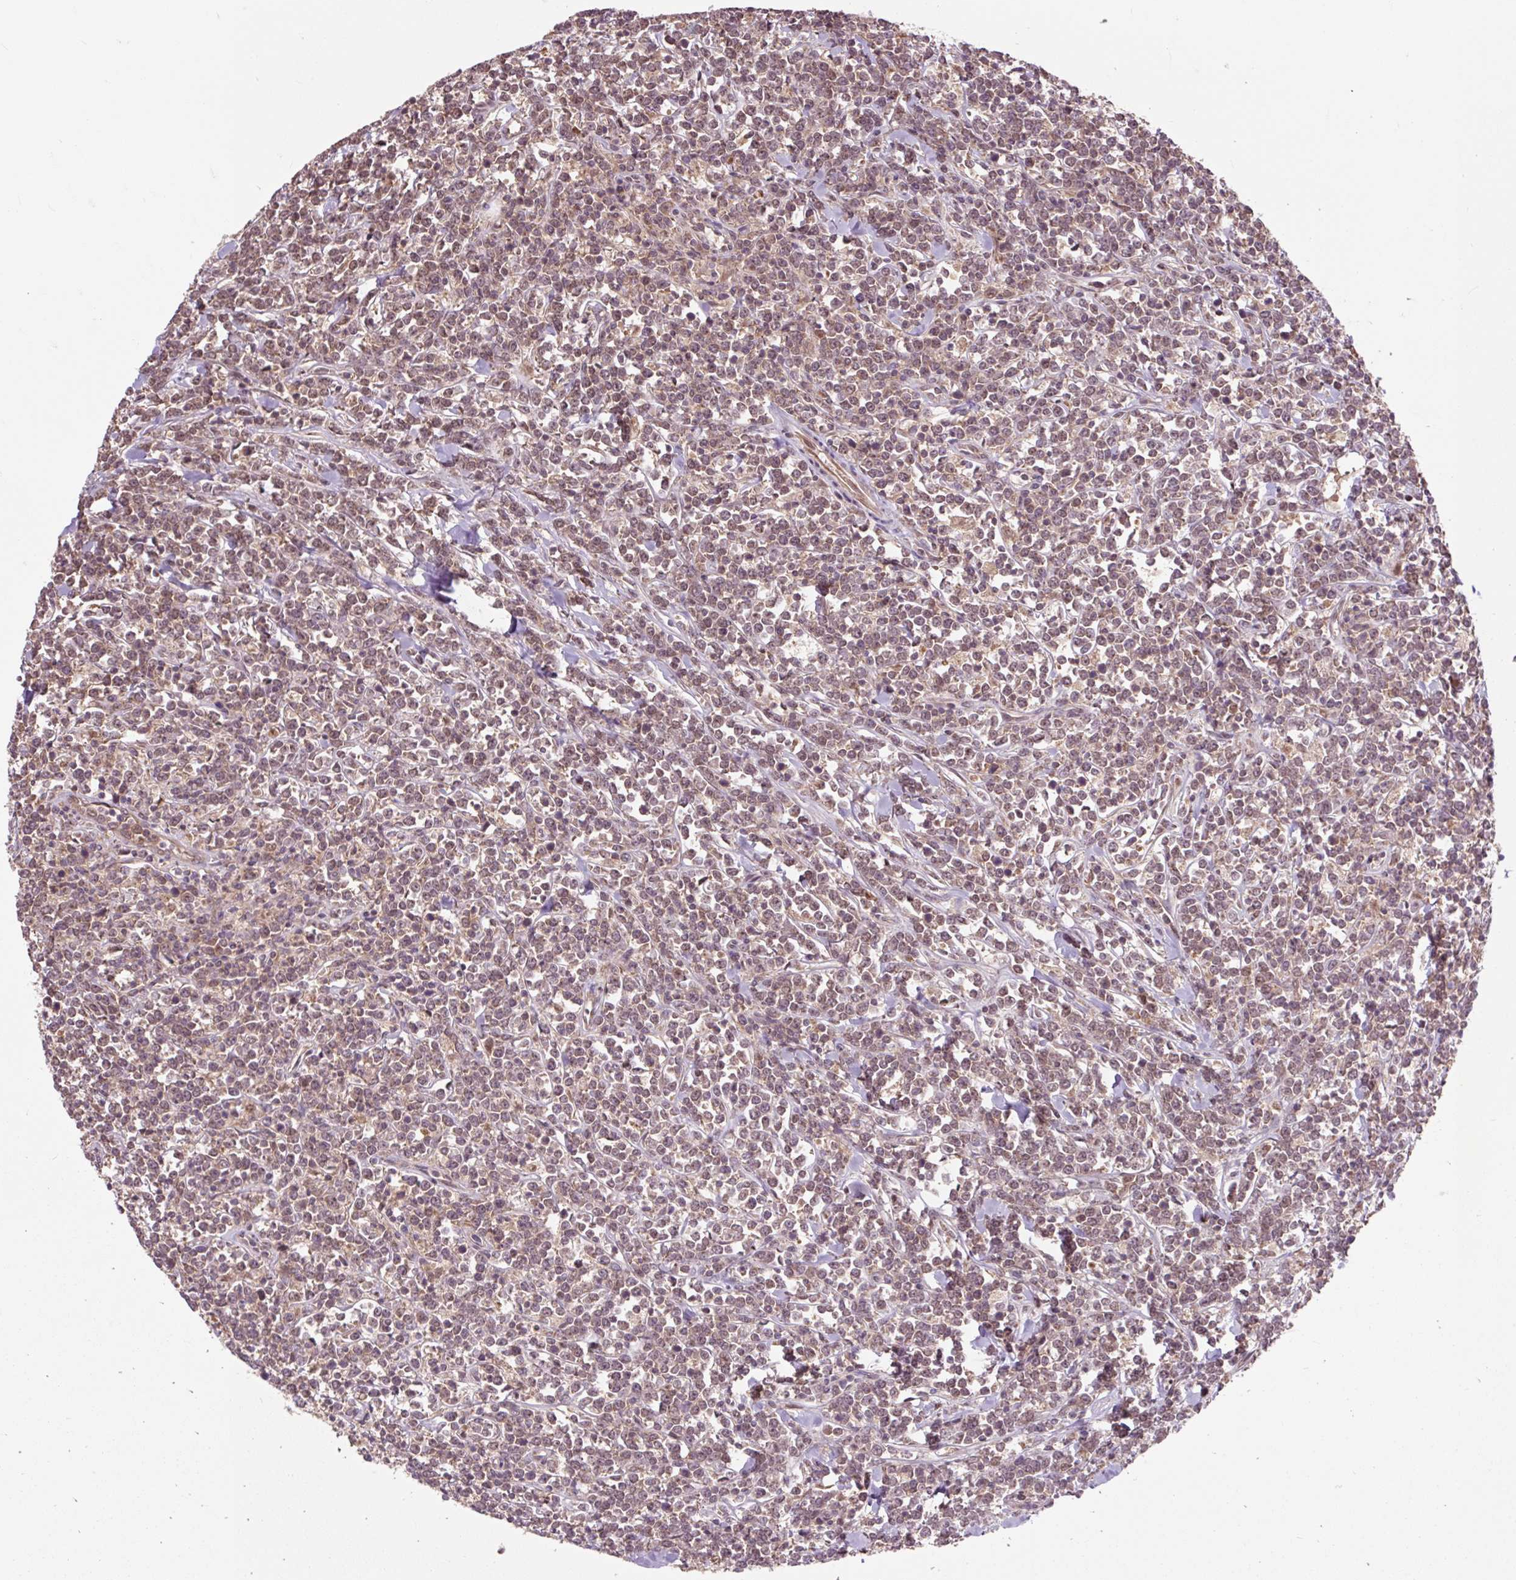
{"staining": {"intensity": "weak", "quantity": "25%-75%", "location": "cytoplasmic/membranous"}, "tissue": "lymphoma", "cell_type": "Tumor cells", "image_type": "cancer", "snomed": [{"axis": "morphology", "description": "Malignant lymphoma, non-Hodgkin's type, High grade"}, {"axis": "topography", "description": "Small intestine"}, {"axis": "topography", "description": "Colon"}], "caption": "Immunohistochemical staining of human lymphoma demonstrates weak cytoplasmic/membranous protein expression in approximately 25%-75% of tumor cells.", "gene": "MMS19", "patient": {"sex": "male", "age": 8}}